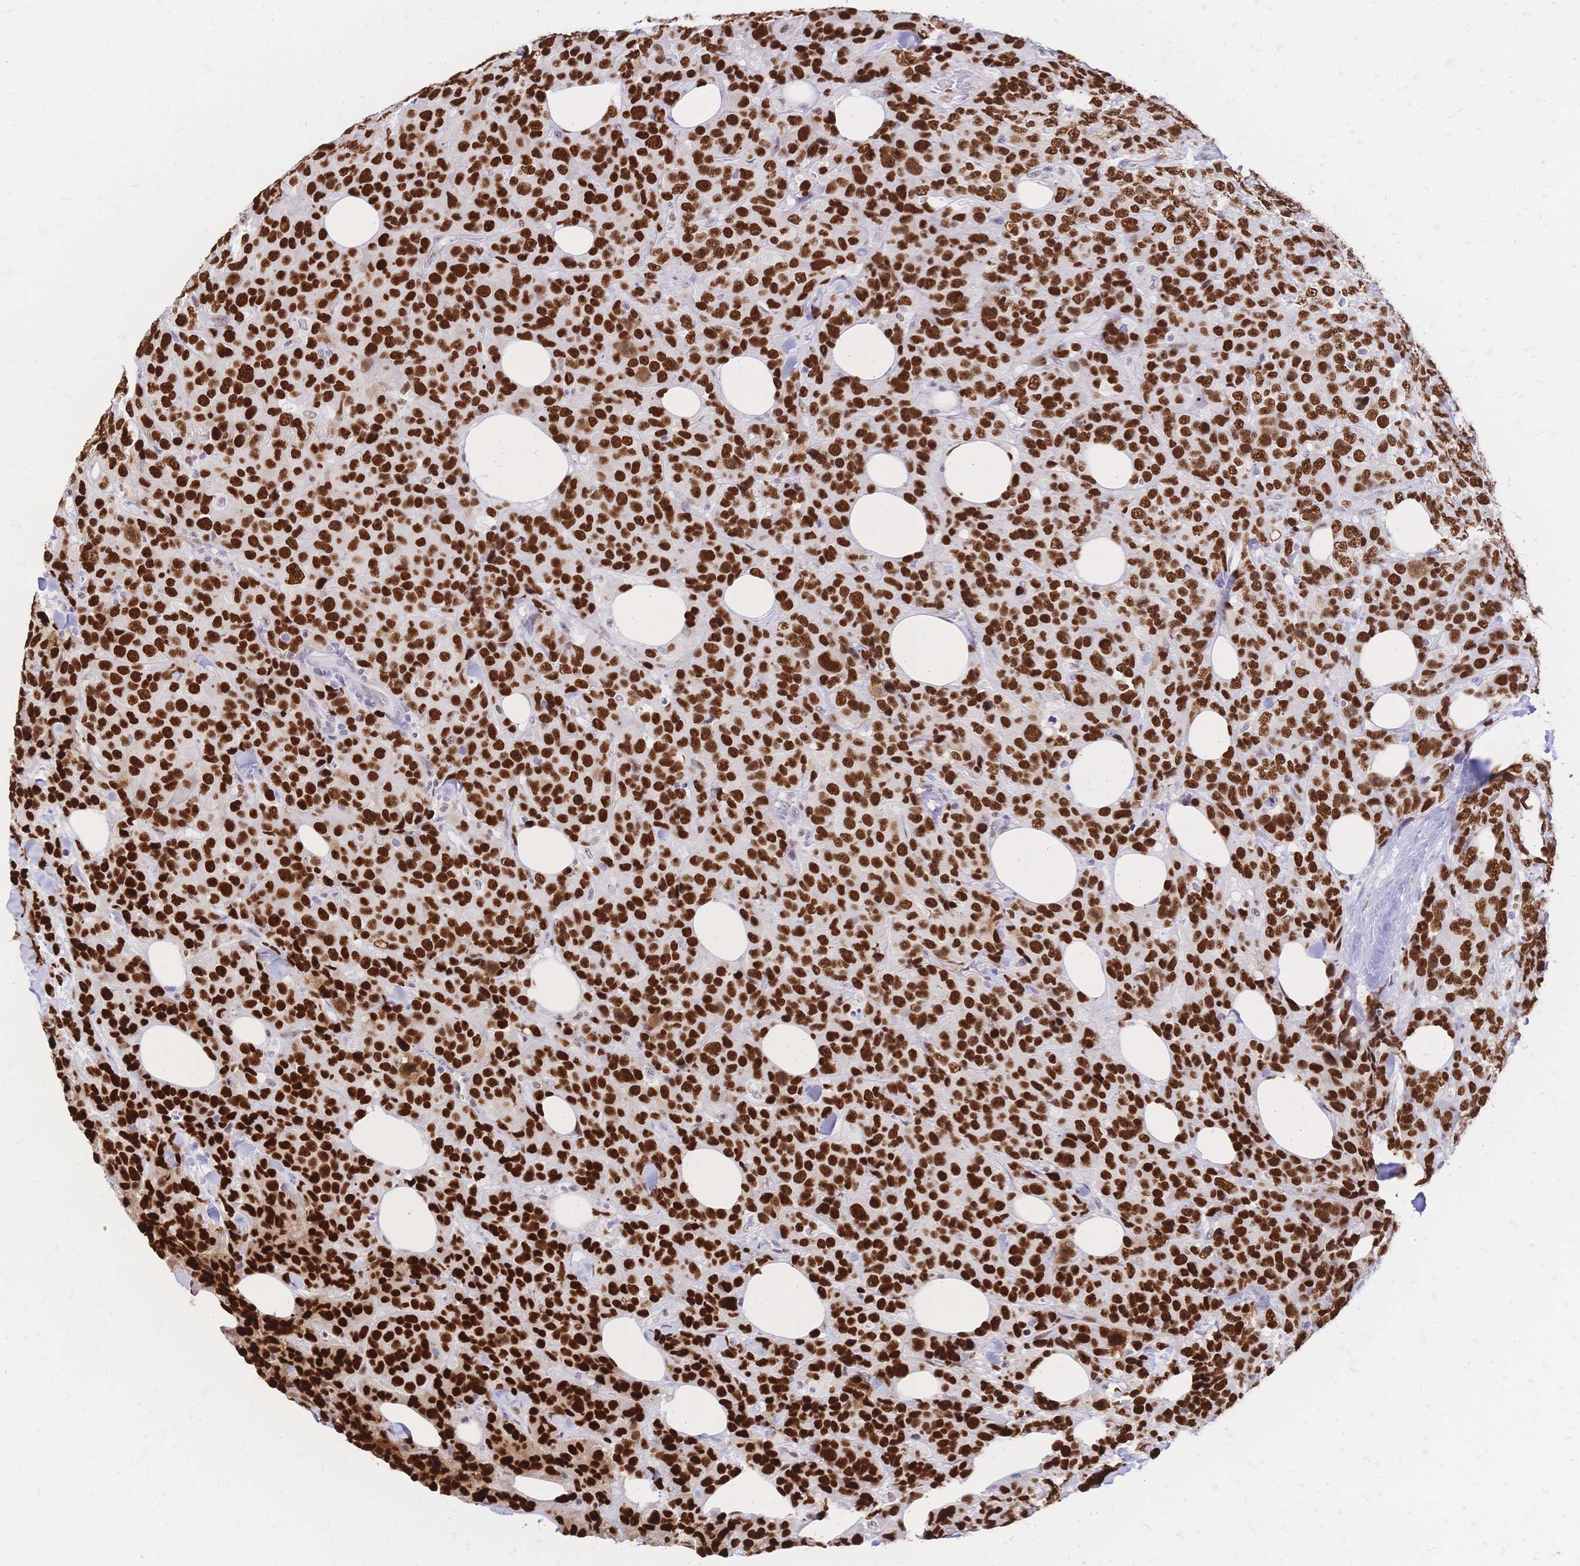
{"staining": {"intensity": "strong", "quantity": ">75%", "location": "nuclear"}, "tissue": "breast cancer", "cell_type": "Tumor cells", "image_type": "cancer", "snomed": [{"axis": "morphology", "description": "Lobular carcinoma"}, {"axis": "topography", "description": "Breast"}], "caption": "The immunohistochemical stain highlights strong nuclear positivity in tumor cells of breast cancer (lobular carcinoma) tissue.", "gene": "NFIC", "patient": {"sex": "female", "age": 59}}